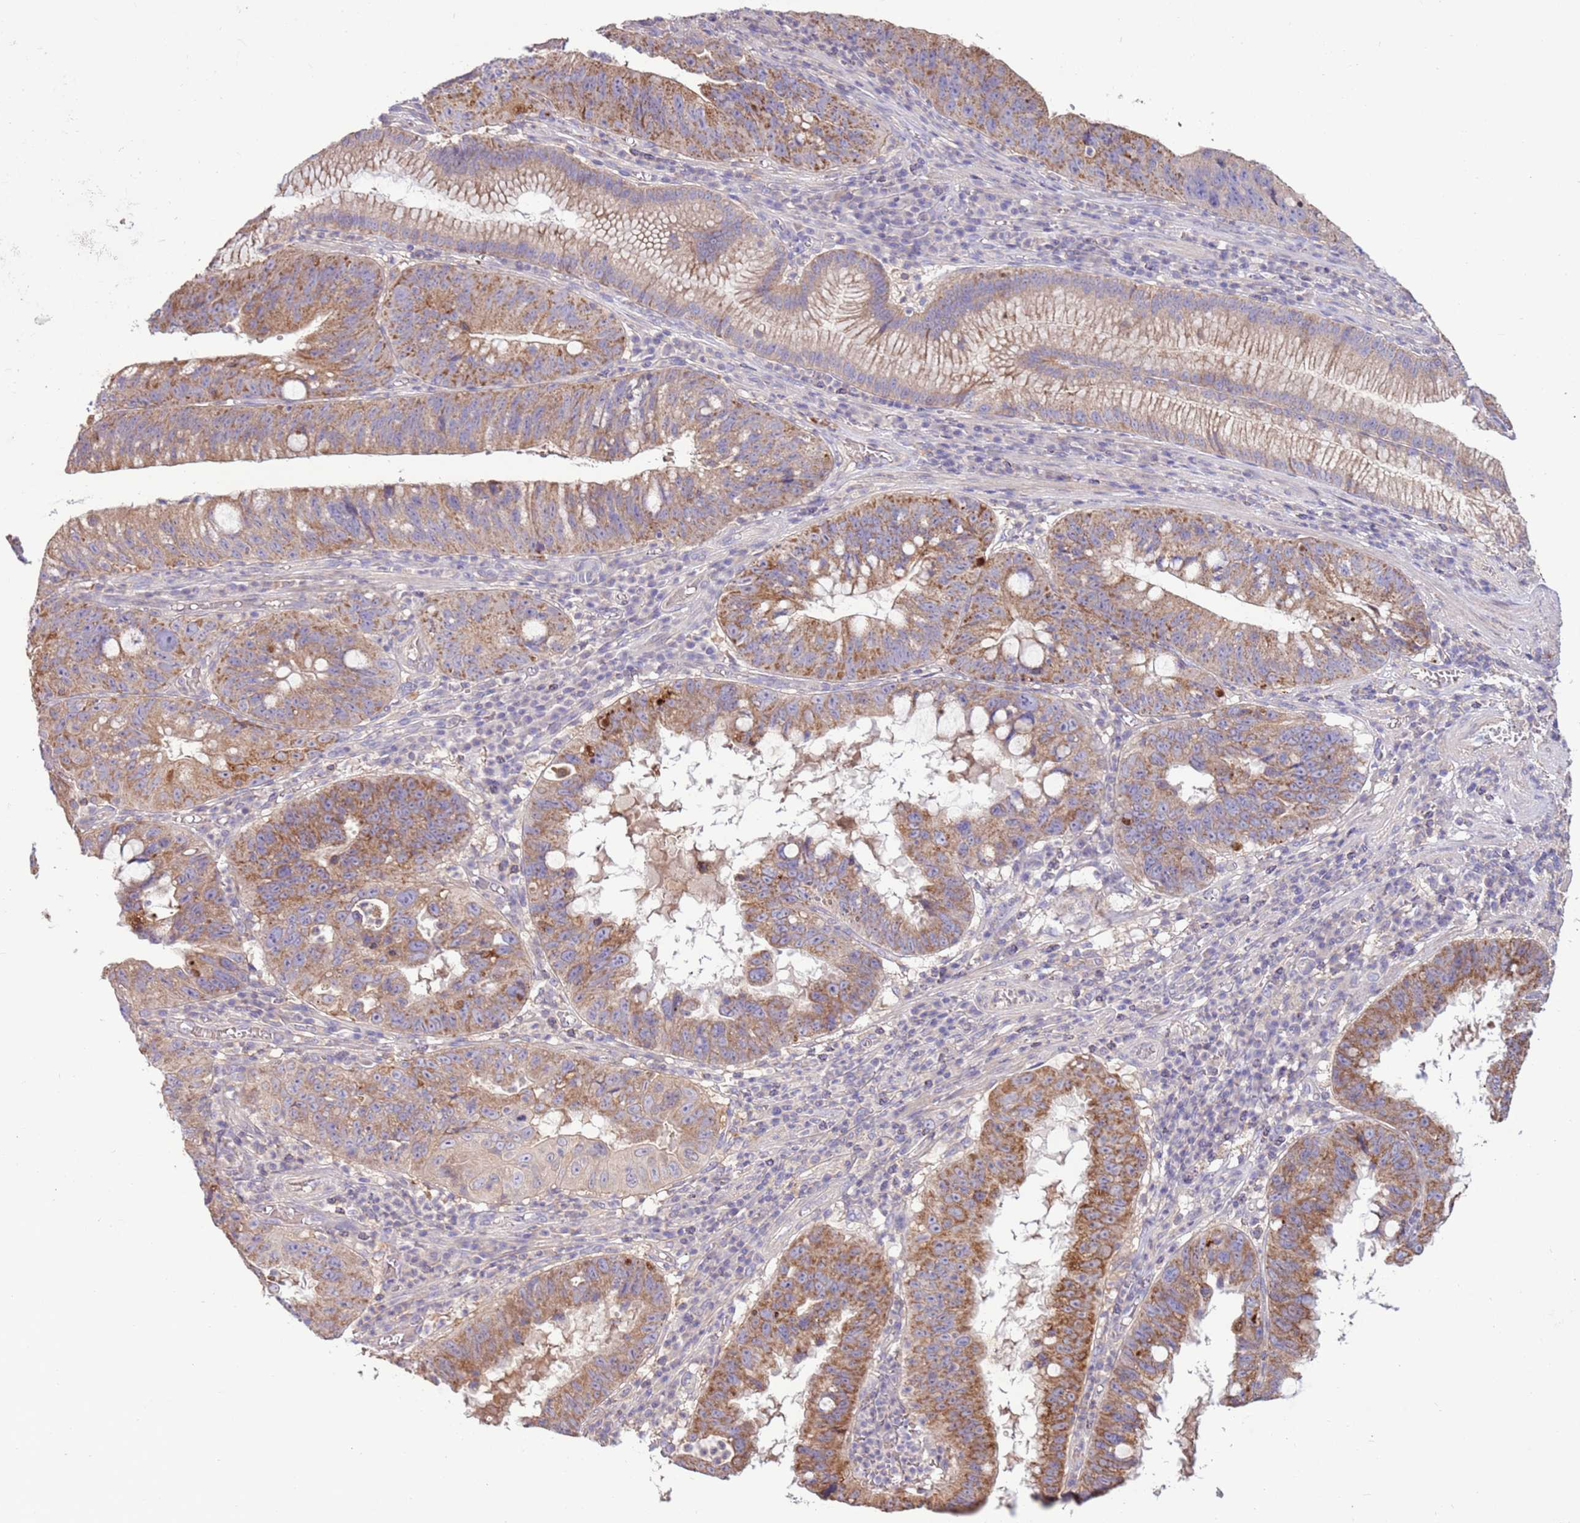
{"staining": {"intensity": "moderate", "quantity": ">75%", "location": "cytoplasmic/membranous"}, "tissue": "stomach cancer", "cell_type": "Tumor cells", "image_type": "cancer", "snomed": [{"axis": "morphology", "description": "Adenocarcinoma, NOS"}, {"axis": "topography", "description": "Stomach"}], "caption": "A brown stain highlights moderate cytoplasmic/membranous staining of a protein in stomach adenocarcinoma tumor cells.", "gene": "EVA1B", "patient": {"sex": "male", "age": 59}}